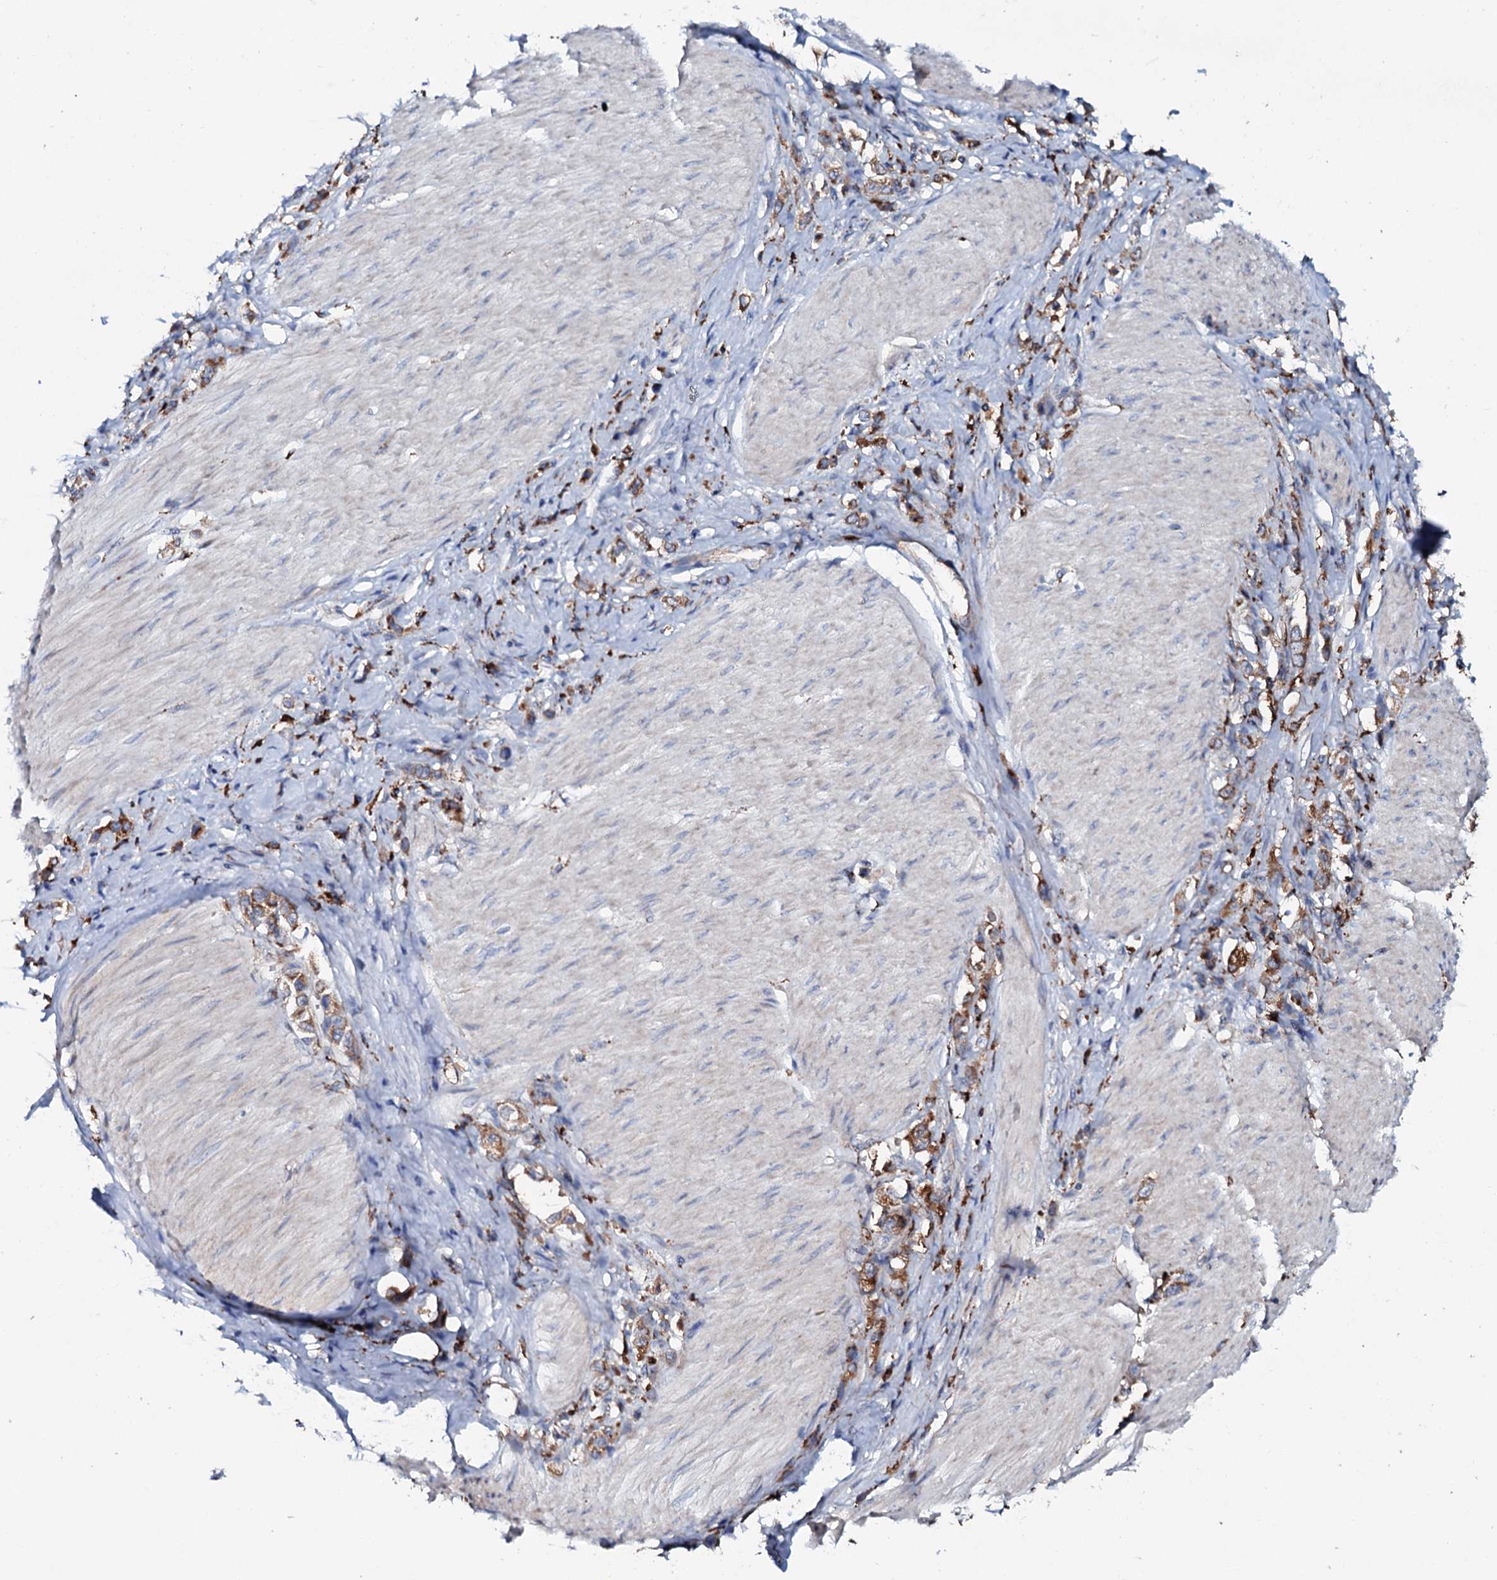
{"staining": {"intensity": "moderate", "quantity": ">75%", "location": "cytoplasmic/membranous"}, "tissue": "stomach cancer", "cell_type": "Tumor cells", "image_type": "cancer", "snomed": [{"axis": "morphology", "description": "Normal tissue, NOS"}, {"axis": "morphology", "description": "Adenocarcinoma, NOS"}, {"axis": "topography", "description": "Stomach, upper"}, {"axis": "topography", "description": "Stomach"}], "caption": "Human stomach cancer stained with a brown dye reveals moderate cytoplasmic/membranous positive expression in about >75% of tumor cells.", "gene": "P2RX4", "patient": {"sex": "female", "age": 65}}